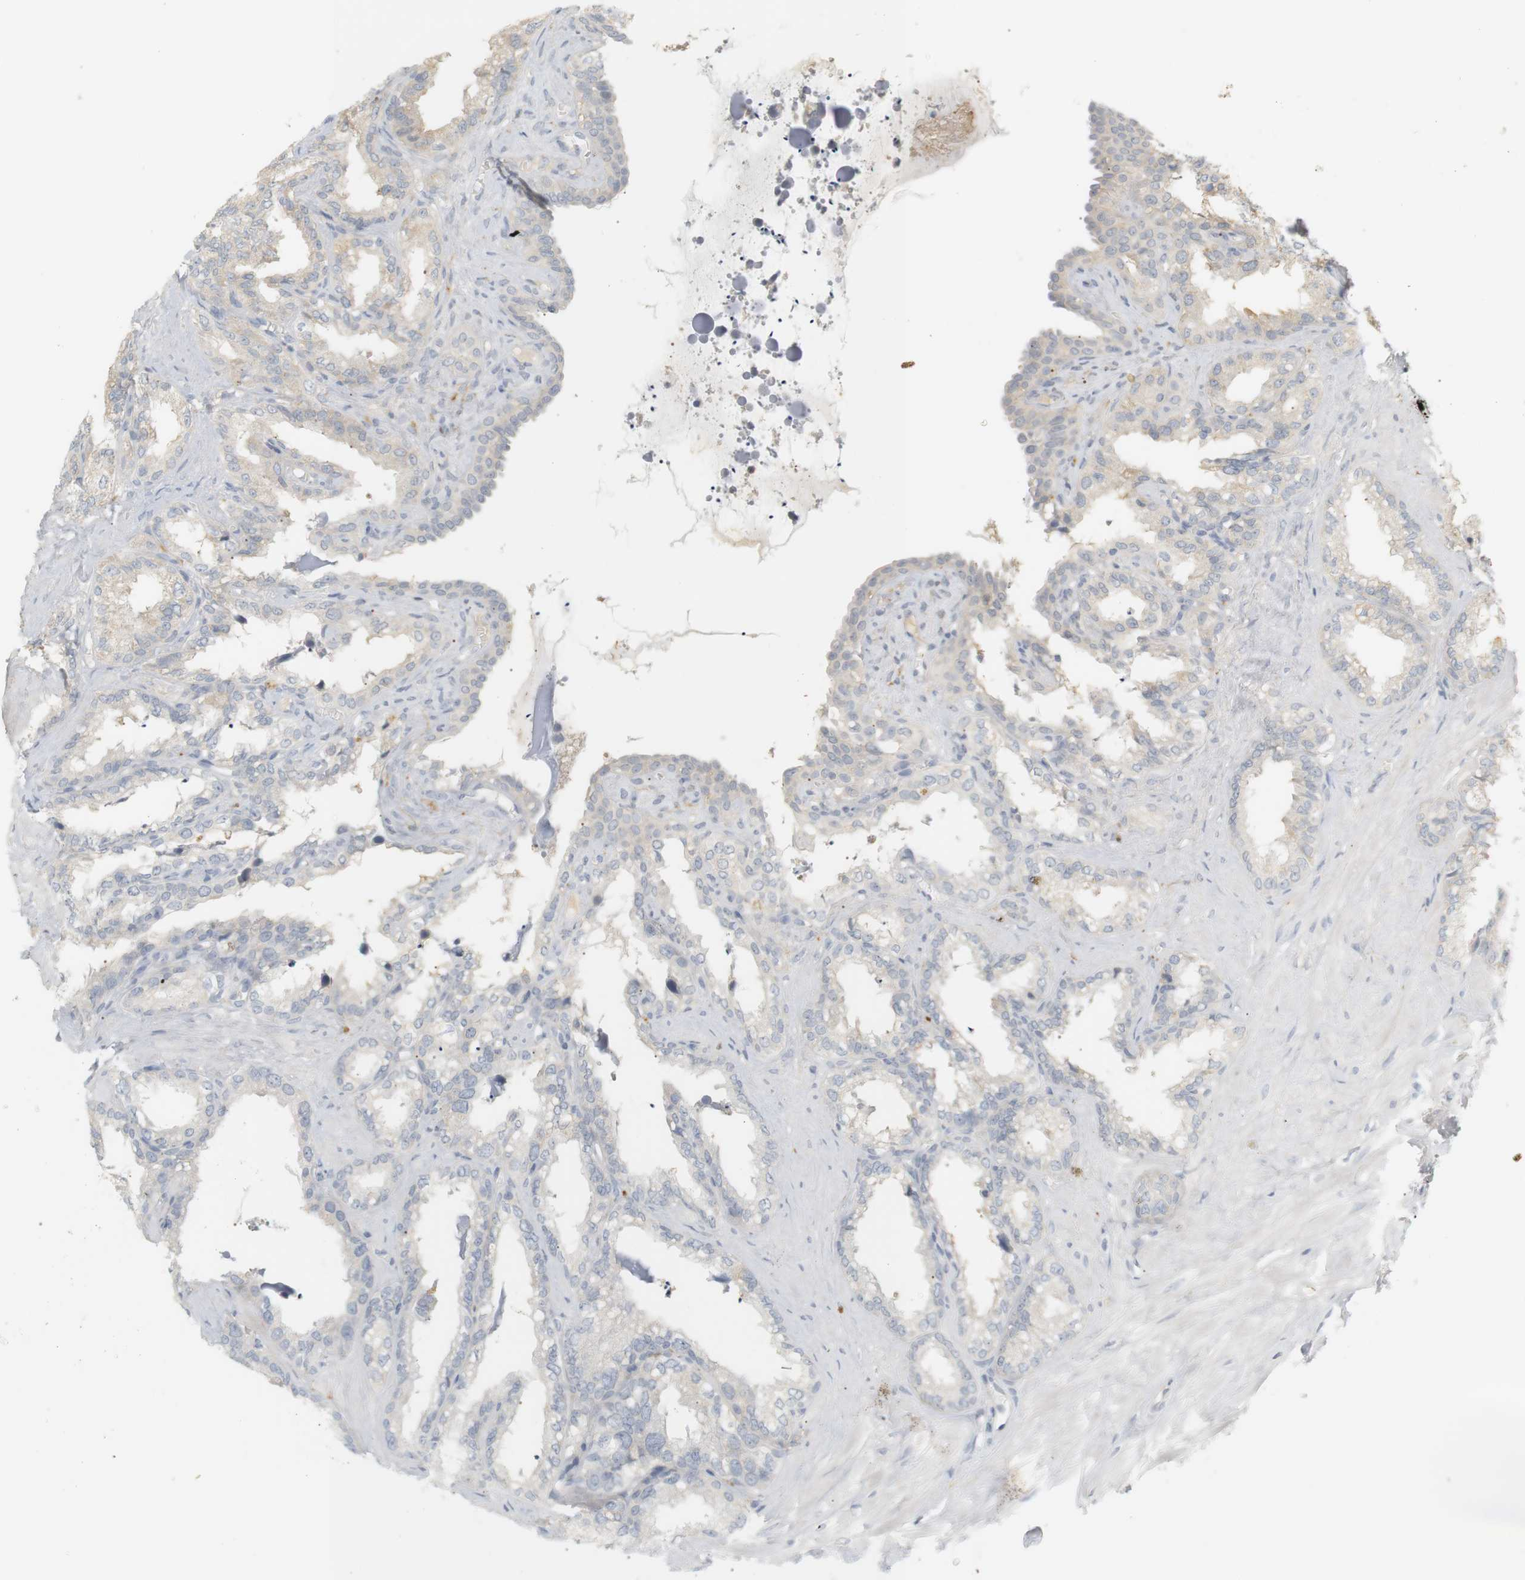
{"staining": {"intensity": "weak", "quantity": "<25%", "location": "cytoplasmic/membranous"}, "tissue": "seminal vesicle", "cell_type": "Glandular cells", "image_type": "normal", "snomed": [{"axis": "morphology", "description": "Normal tissue, NOS"}, {"axis": "topography", "description": "Seminal veicle"}], "caption": "An image of human seminal vesicle is negative for staining in glandular cells. The staining is performed using DAB brown chromogen with nuclei counter-stained in using hematoxylin.", "gene": "RTN3", "patient": {"sex": "male", "age": 64}}